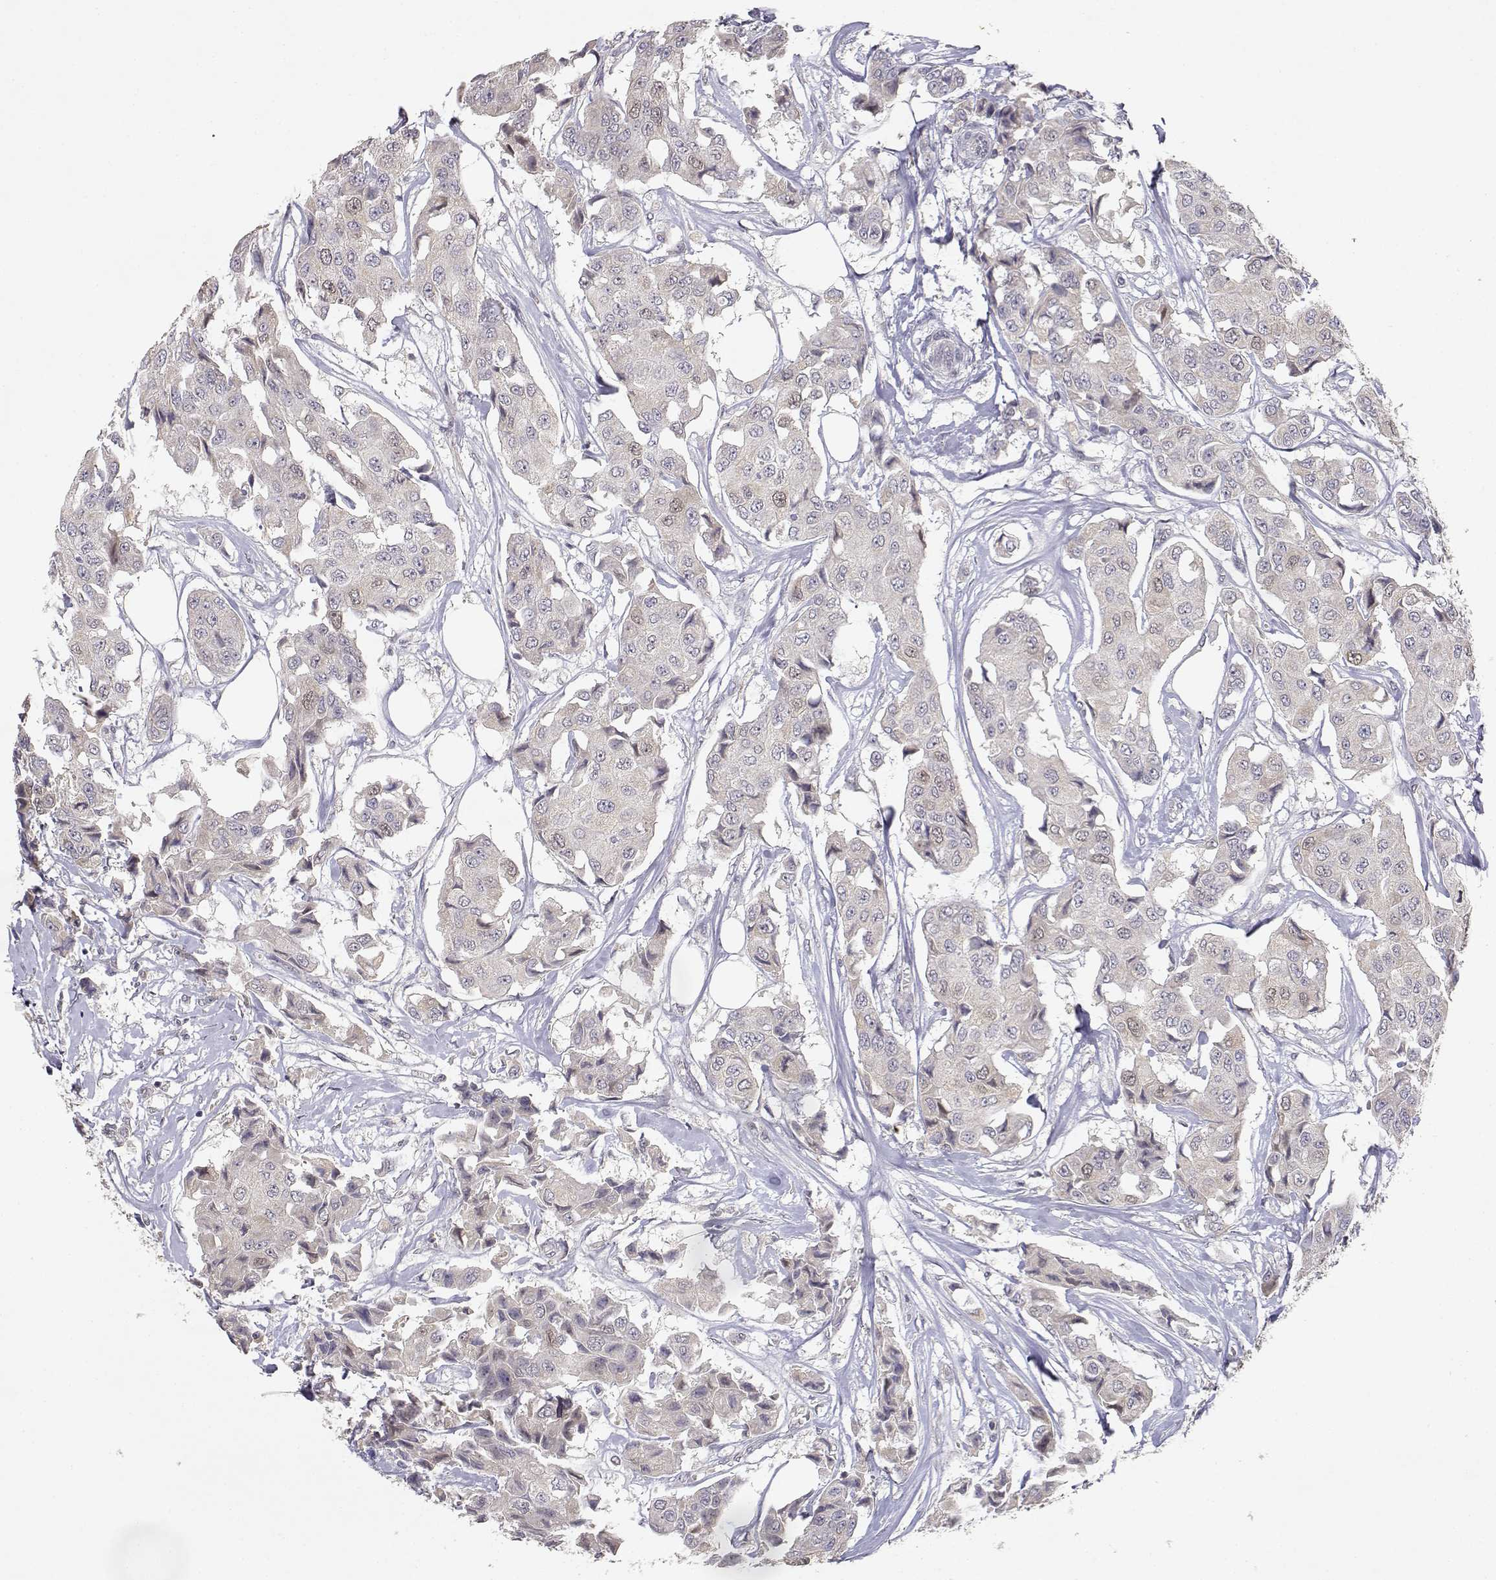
{"staining": {"intensity": "weak", "quantity": "<25%", "location": "cytoplasmic/membranous"}, "tissue": "breast cancer", "cell_type": "Tumor cells", "image_type": "cancer", "snomed": [{"axis": "morphology", "description": "Duct carcinoma"}, {"axis": "topography", "description": "Breast"}, {"axis": "topography", "description": "Lymph node"}], "caption": "Immunohistochemistry photomicrograph of human breast intraductal carcinoma stained for a protein (brown), which displays no staining in tumor cells. (IHC, brightfield microscopy, high magnification).", "gene": "RAD51", "patient": {"sex": "female", "age": 80}}